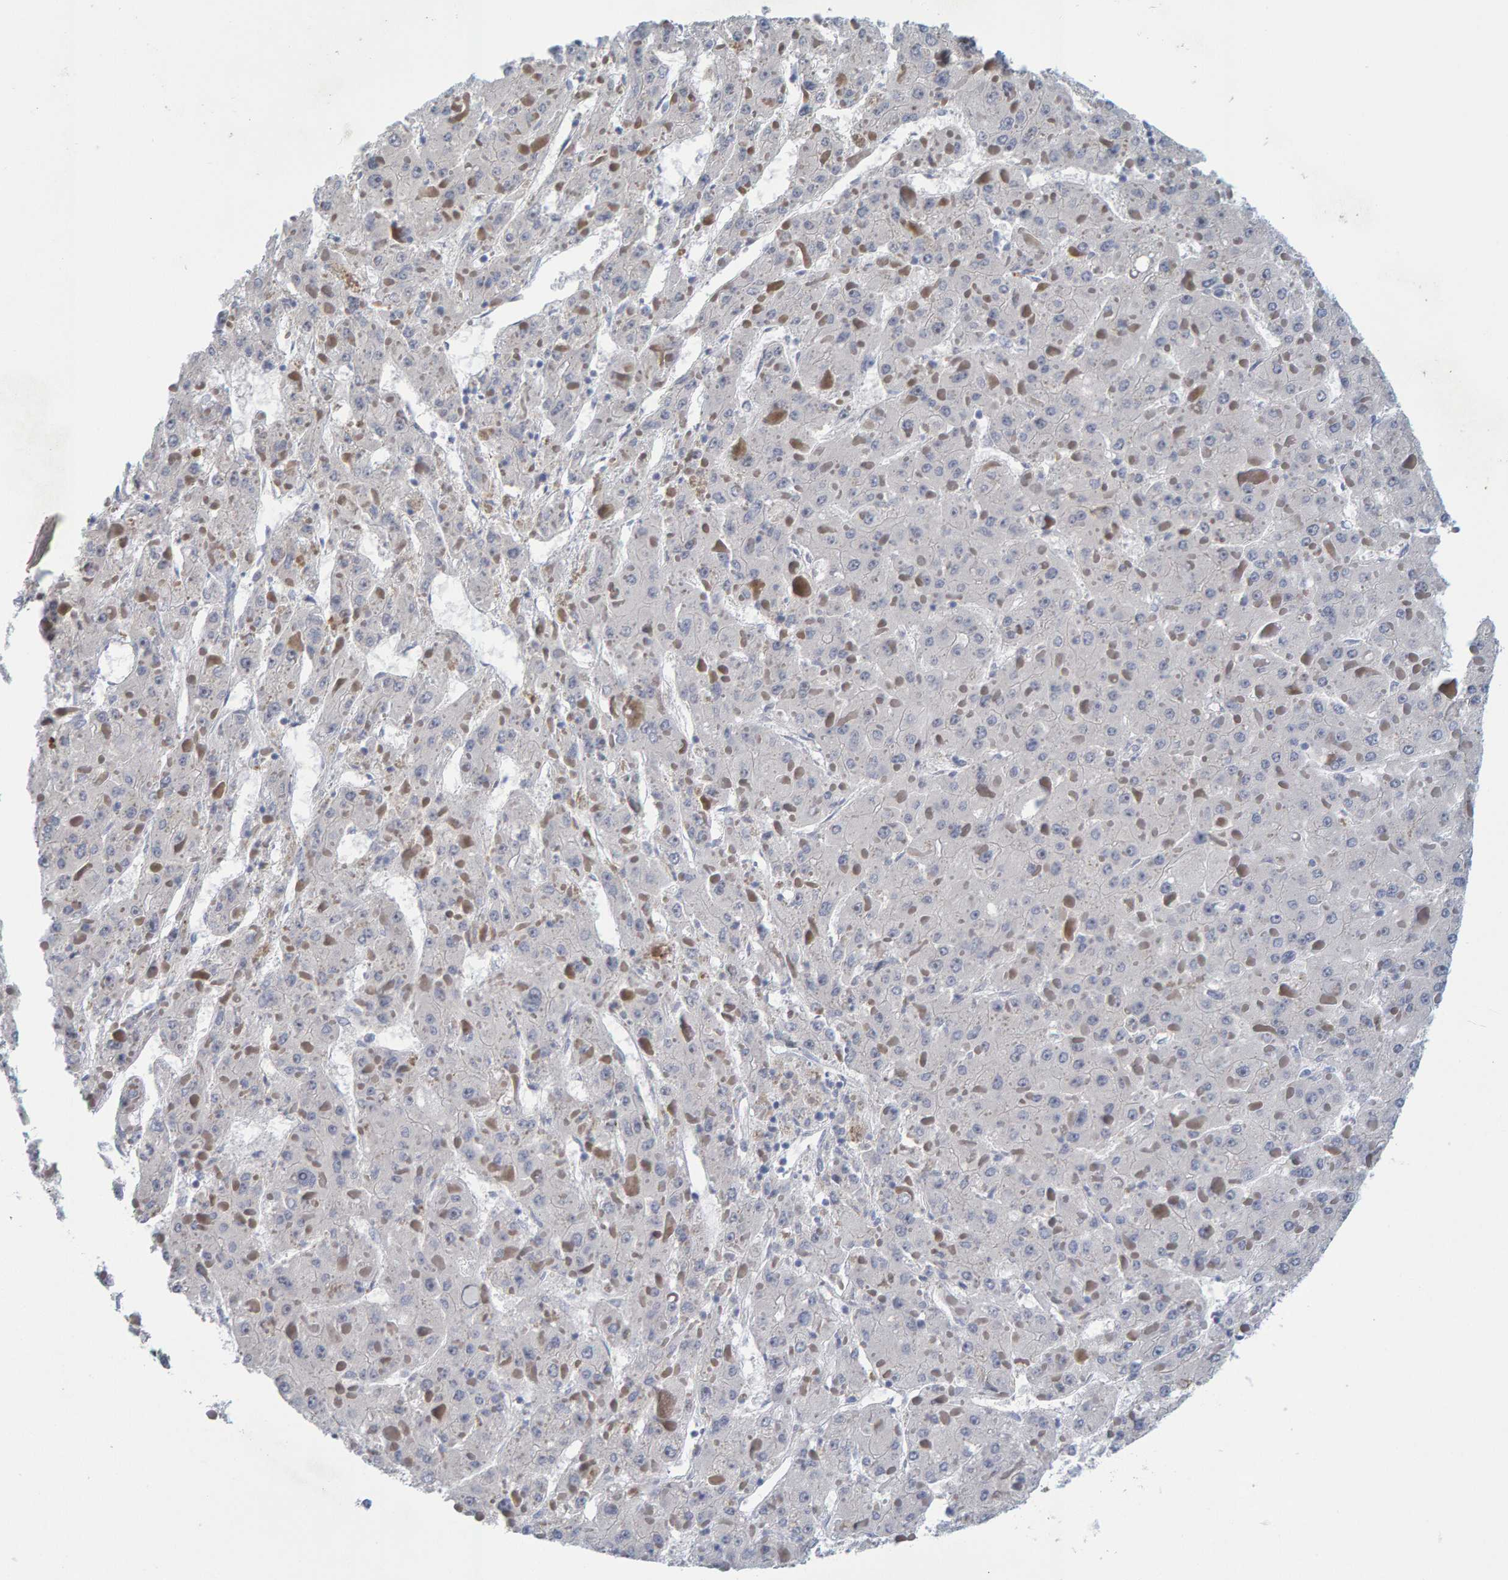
{"staining": {"intensity": "negative", "quantity": "none", "location": "none"}, "tissue": "liver cancer", "cell_type": "Tumor cells", "image_type": "cancer", "snomed": [{"axis": "morphology", "description": "Carcinoma, Hepatocellular, NOS"}, {"axis": "topography", "description": "Liver"}], "caption": "DAB immunohistochemical staining of human hepatocellular carcinoma (liver) displays no significant staining in tumor cells.", "gene": "ZNF77", "patient": {"sex": "female", "age": 73}}